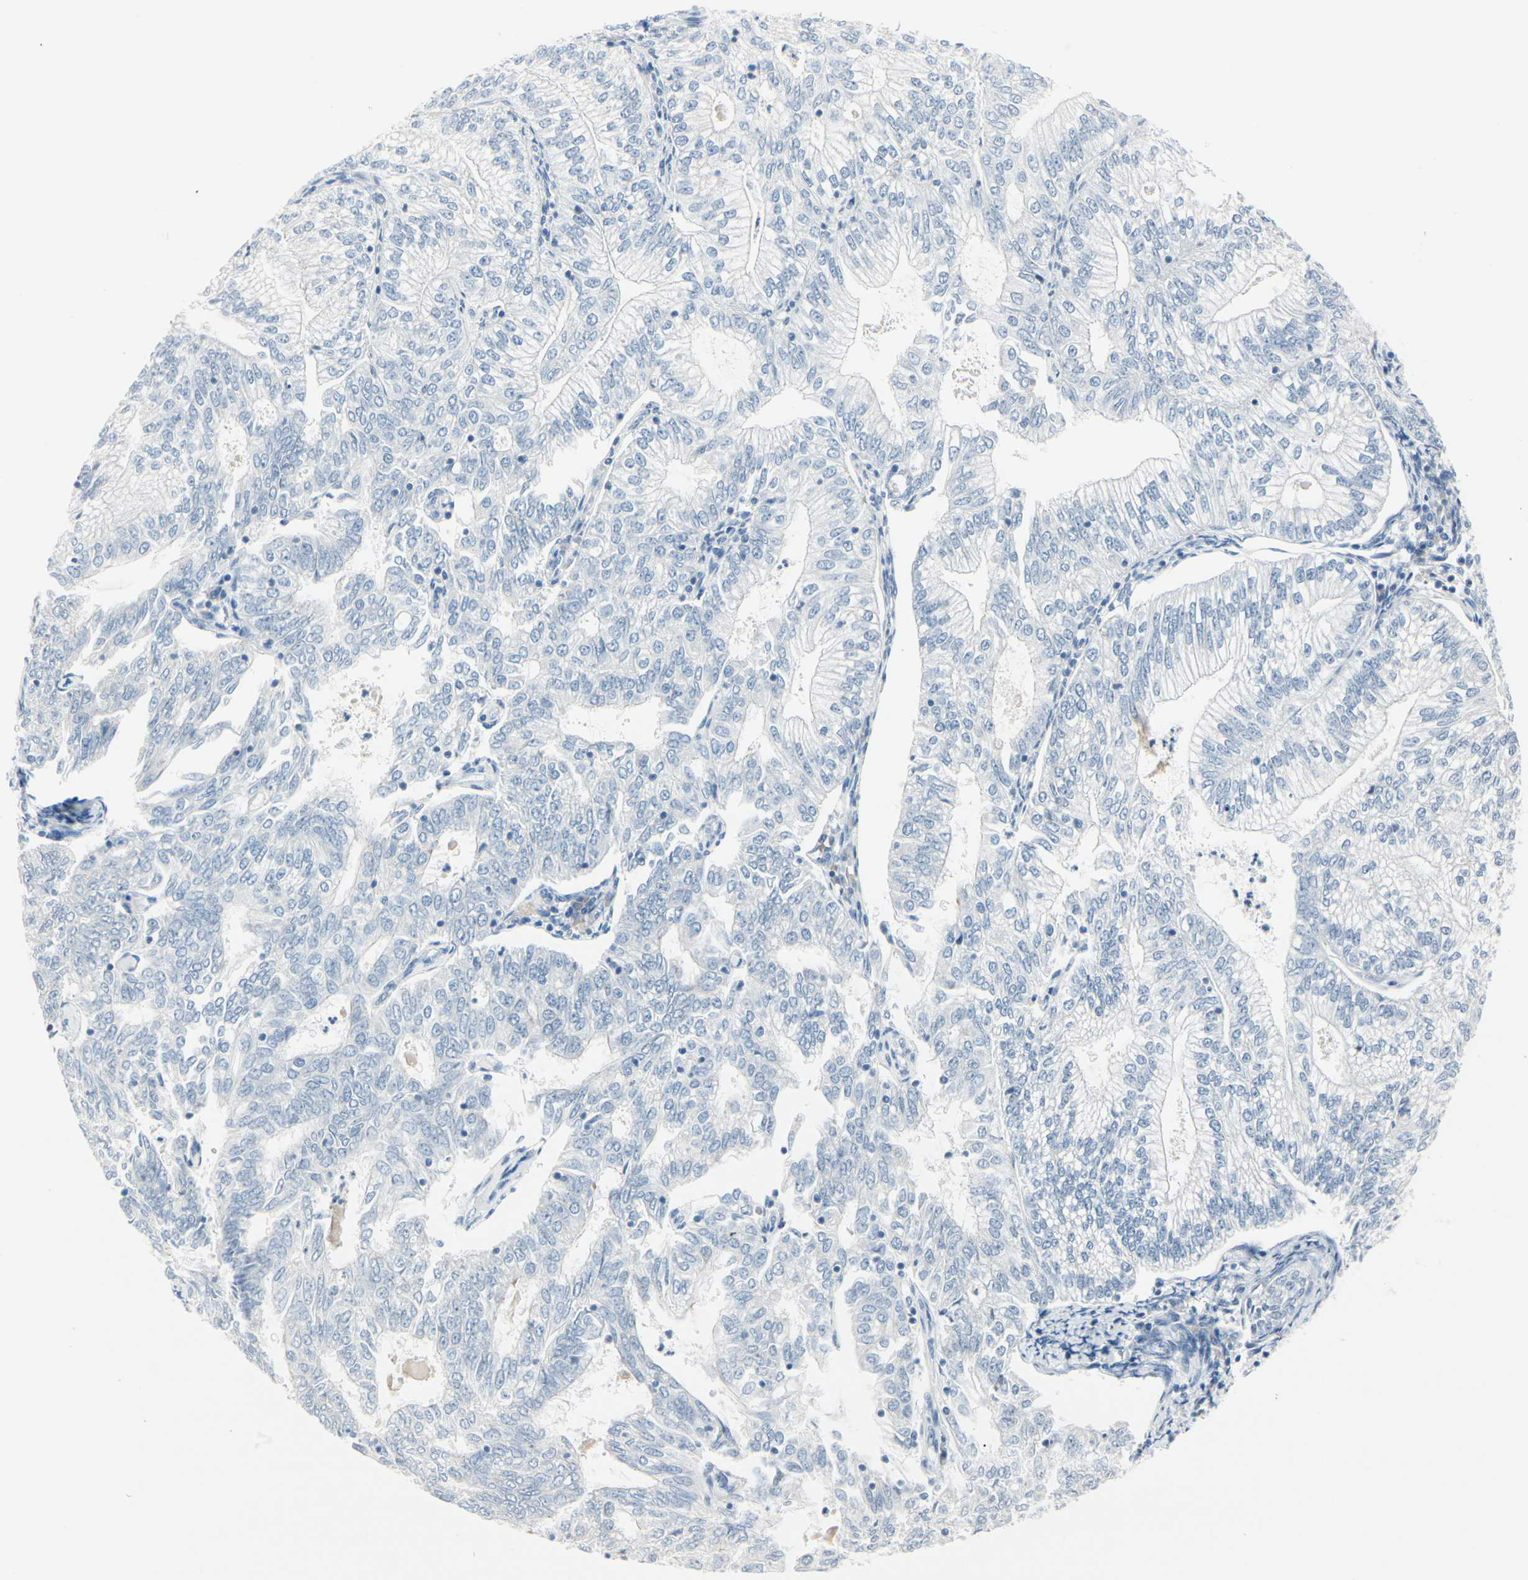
{"staining": {"intensity": "negative", "quantity": "none", "location": "none"}, "tissue": "endometrial cancer", "cell_type": "Tumor cells", "image_type": "cancer", "snomed": [{"axis": "morphology", "description": "Adenocarcinoma, NOS"}, {"axis": "topography", "description": "Endometrium"}], "caption": "Immunohistochemistry histopathology image of endometrial cancer stained for a protein (brown), which shows no positivity in tumor cells.", "gene": "CDHR5", "patient": {"sex": "female", "age": 69}}